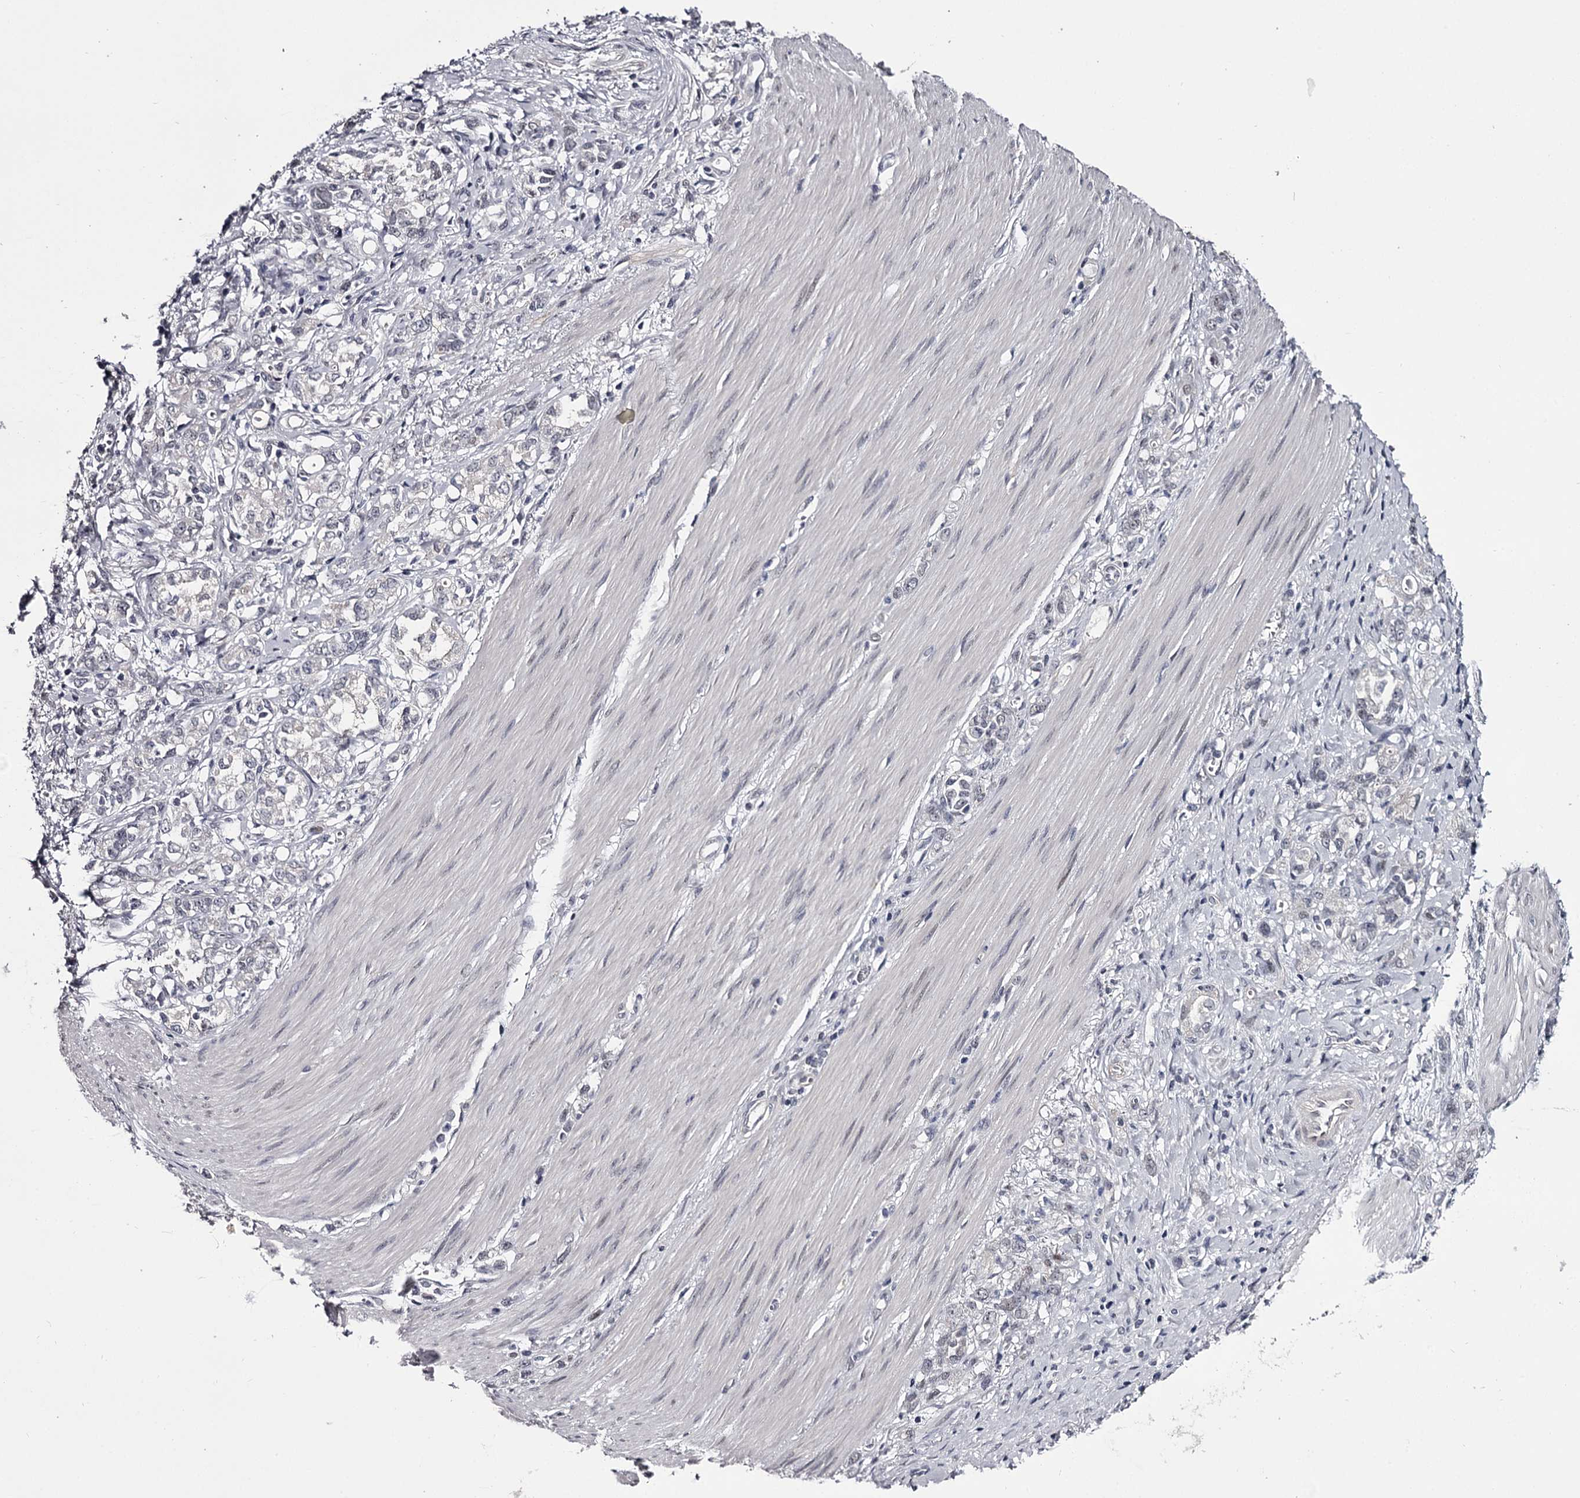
{"staining": {"intensity": "negative", "quantity": "none", "location": "none"}, "tissue": "stomach cancer", "cell_type": "Tumor cells", "image_type": "cancer", "snomed": [{"axis": "morphology", "description": "Adenocarcinoma, NOS"}, {"axis": "topography", "description": "Stomach"}], "caption": "This is a photomicrograph of IHC staining of stomach cancer (adenocarcinoma), which shows no expression in tumor cells. (Brightfield microscopy of DAB IHC at high magnification).", "gene": "OVOL2", "patient": {"sex": "female", "age": 76}}